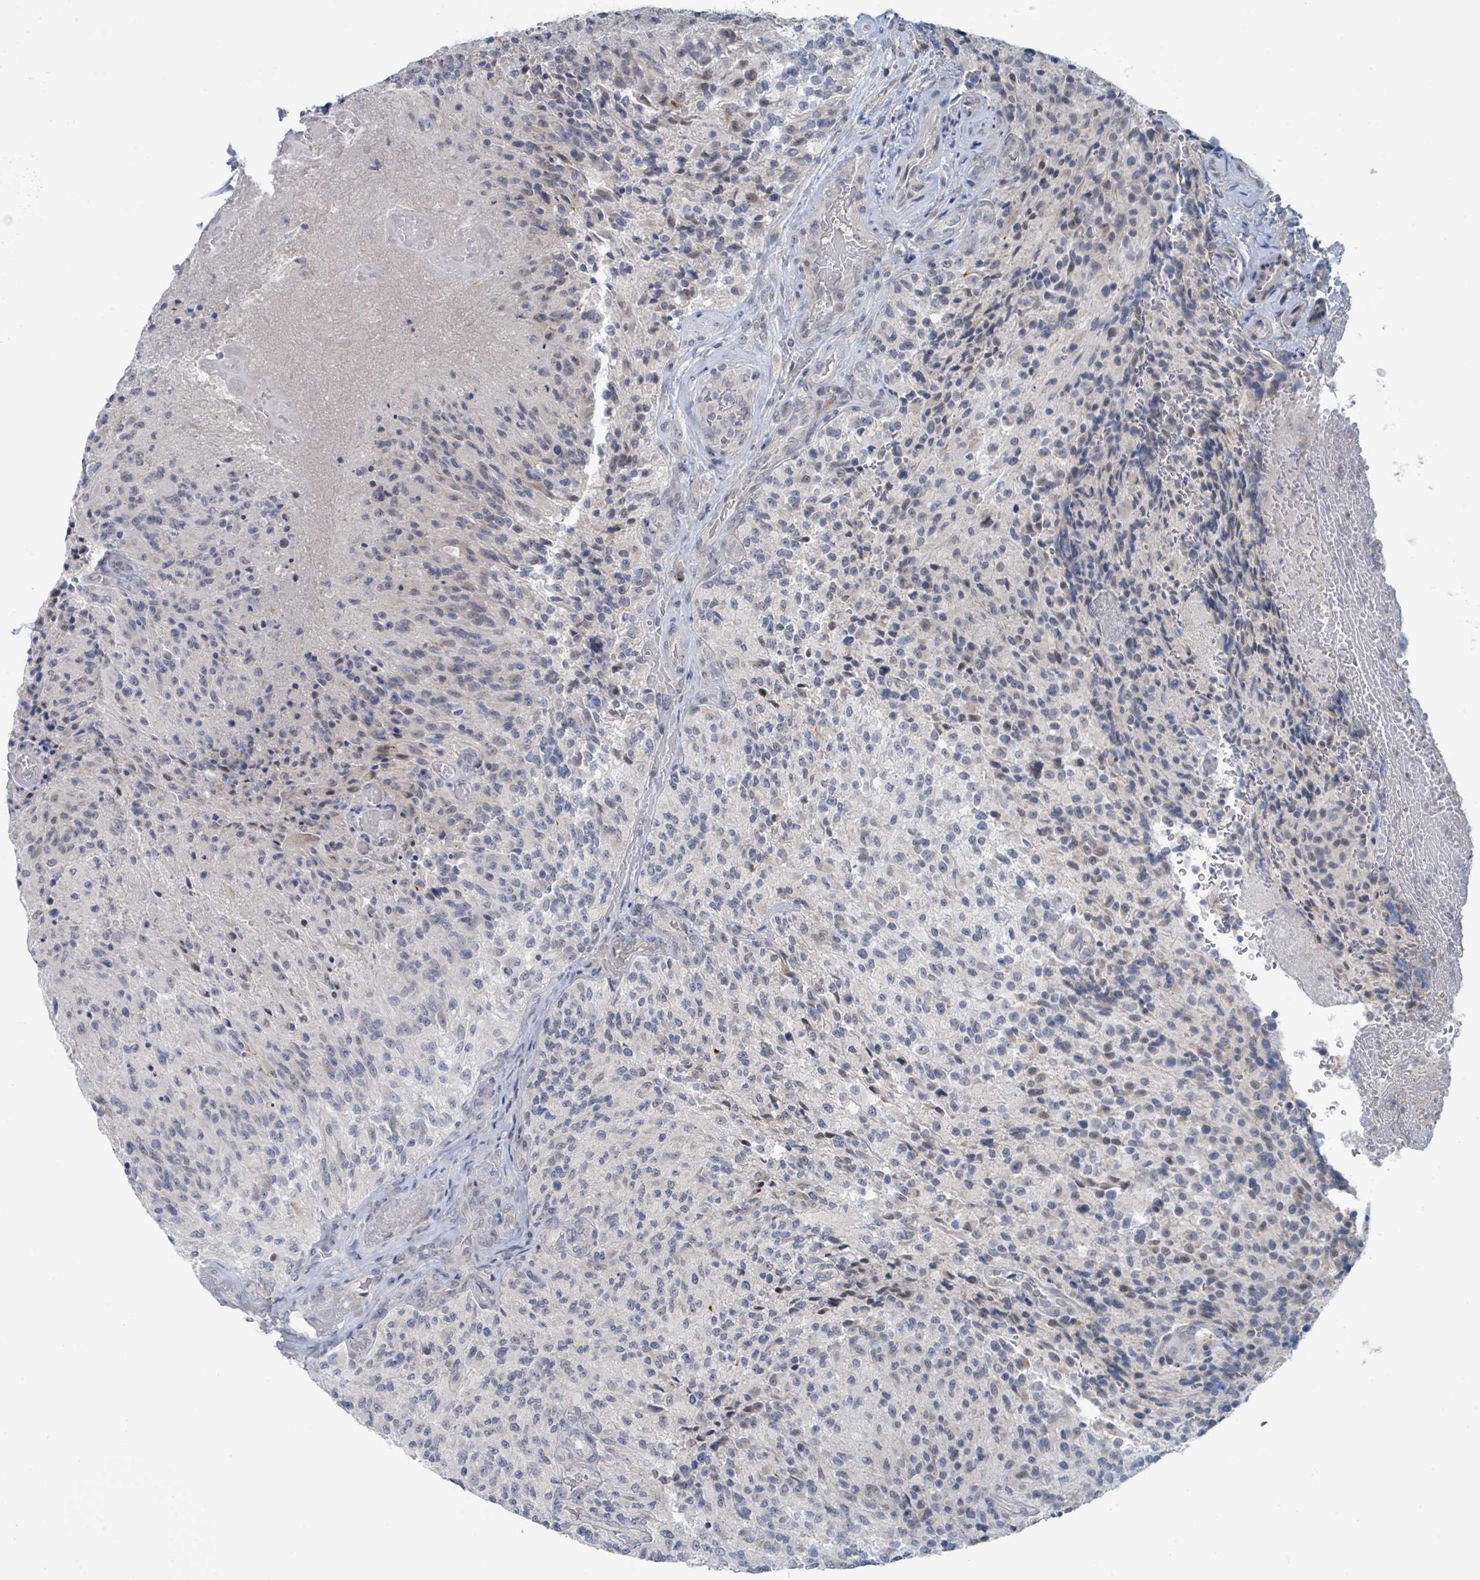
{"staining": {"intensity": "negative", "quantity": "none", "location": "none"}, "tissue": "glioma", "cell_type": "Tumor cells", "image_type": "cancer", "snomed": [{"axis": "morphology", "description": "Normal tissue, NOS"}, {"axis": "morphology", "description": "Glioma, malignant, High grade"}, {"axis": "topography", "description": "Cerebral cortex"}], "caption": "This is a photomicrograph of immunohistochemistry staining of malignant glioma (high-grade), which shows no positivity in tumor cells.", "gene": "ANKRD55", "patient": {"sex": "male", "age": 56}}